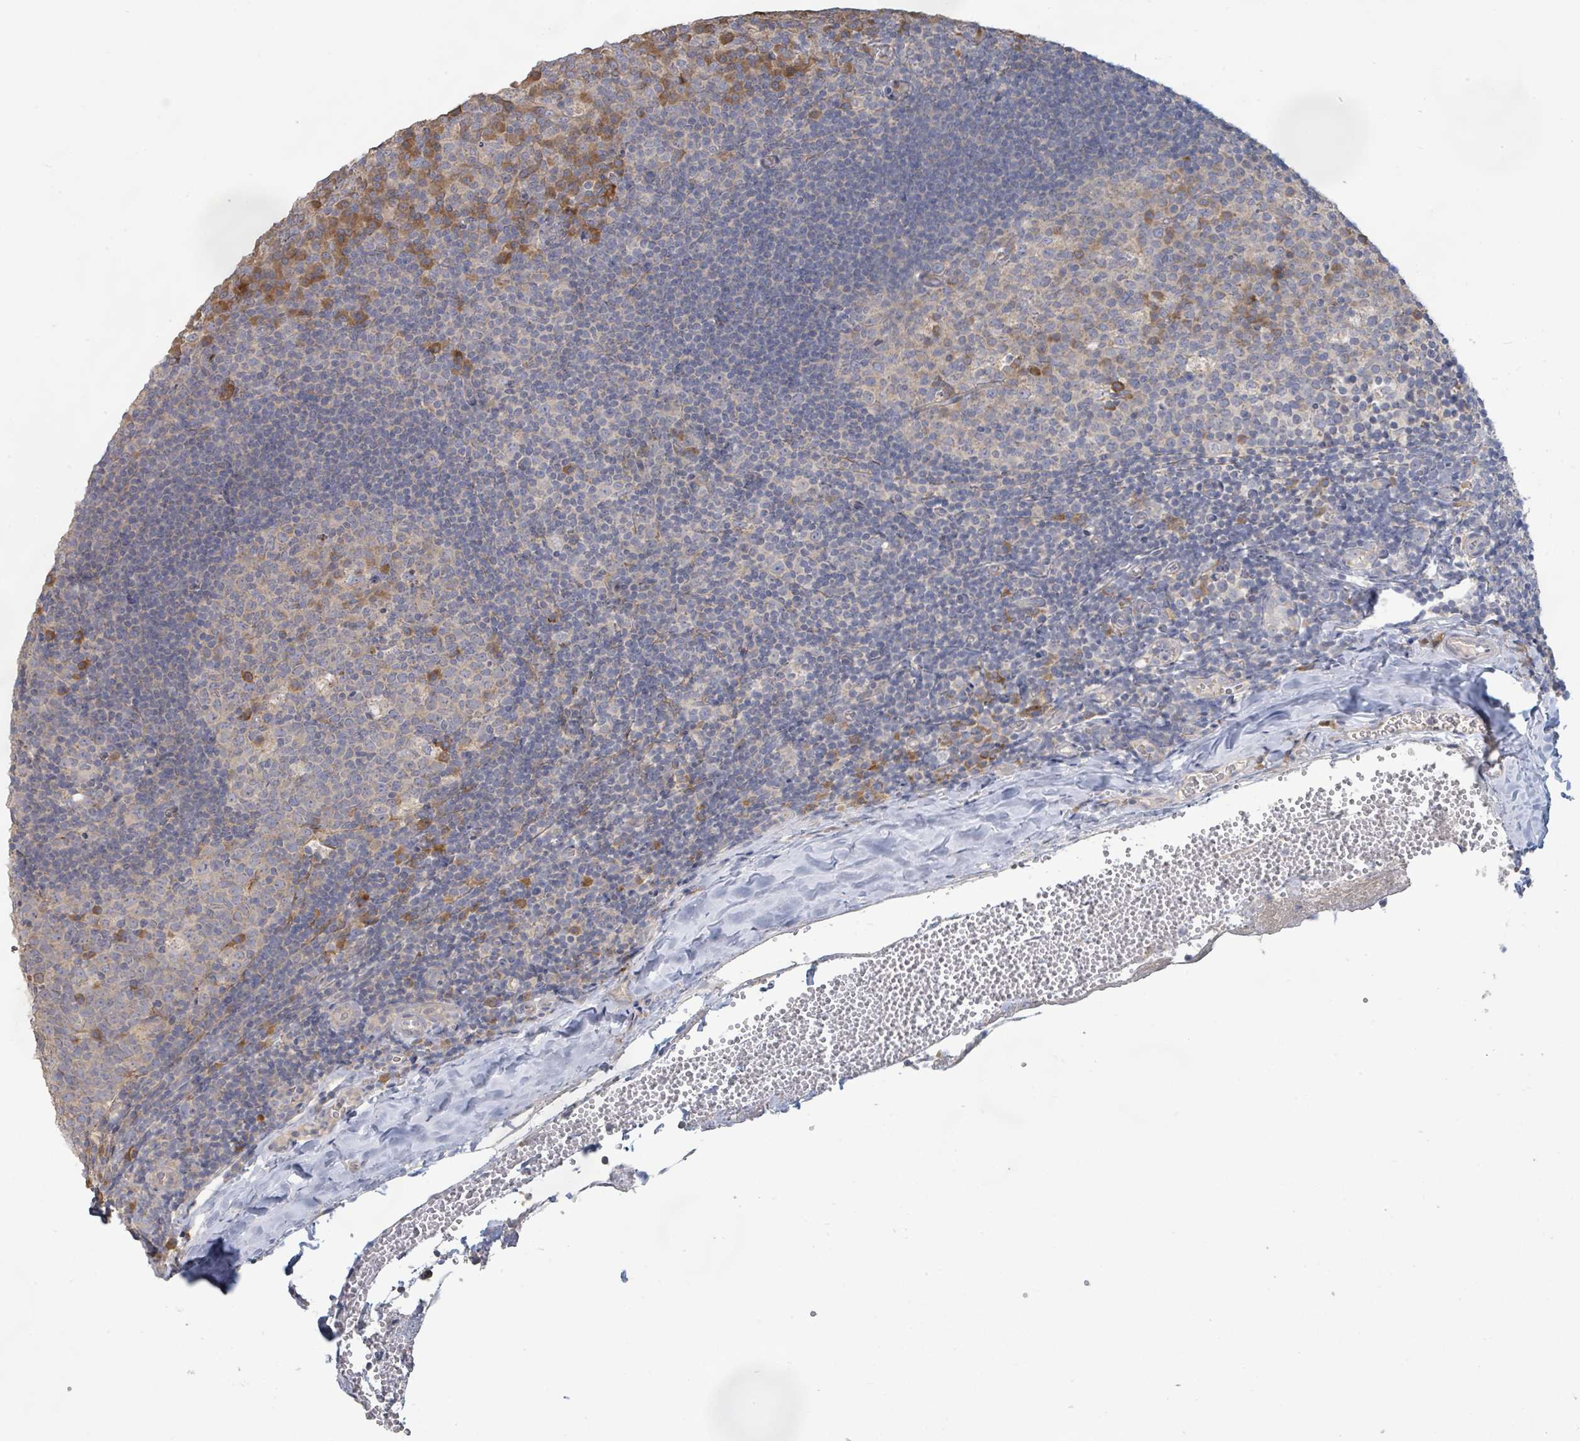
{"staining": {"intensity": "moderate", "quantity": "<25%", "location": "cytoplasmic/membranous"}, "tissue": "tonsil", "cell_type": "Germinal center cells", "image_type": "normal", "snomed": [{"axis": "morphology", "description": "Normal tissue, NOS"}, {"axis": "topography", "description": "Tonsil"}], "caption": "Germinal center cells exhibit low levels of moderate cytoplasmic/membranous positivity in approximately <25% of cells in normal human tonsil. (Brightfield microscopy of DAB IHC at high magnification).", "gene": "KCNS2", "patient": {"sex": "male", "age": 17}}